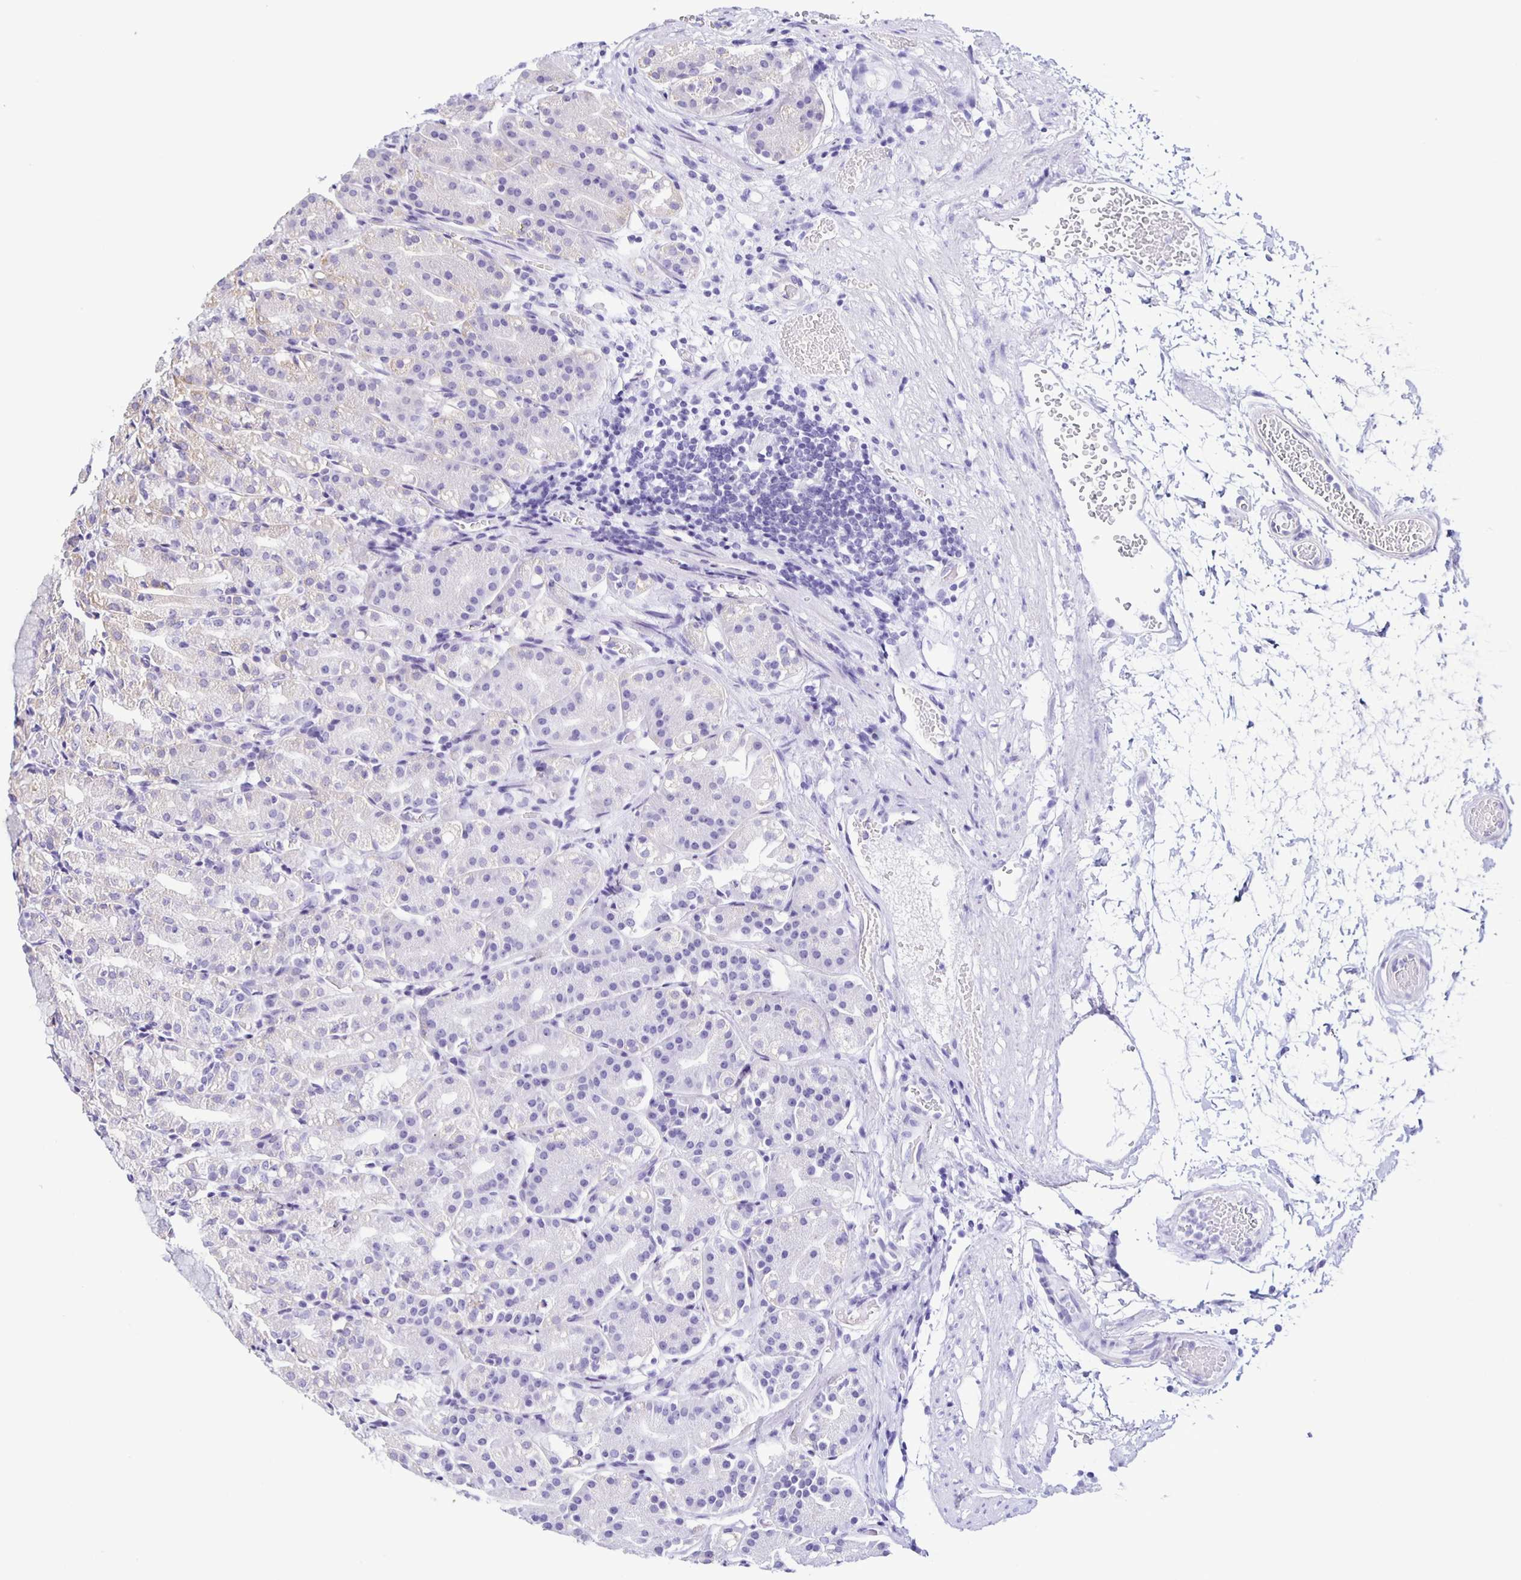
{"staining": {"intensity": "weak", "quantity": "<25%", "location": "cytoplasmic/membranous"}, "tissue": "stomach", "cell_type": "Glandular cells", "image_type": "normal", "snomed": [{"axis": "morphology", "description": "Normal tissue, NOS"}, {"axis": "topography", "description": "Stomach"}], "caption": "Immunohistochemical staining of normal stomach demonstrates no significant positivity in glandular cells. (DAB IHC with hematoxylin counter stain).", "gene": "BOLL", "patient": {"sex": "female", "age": 57}}